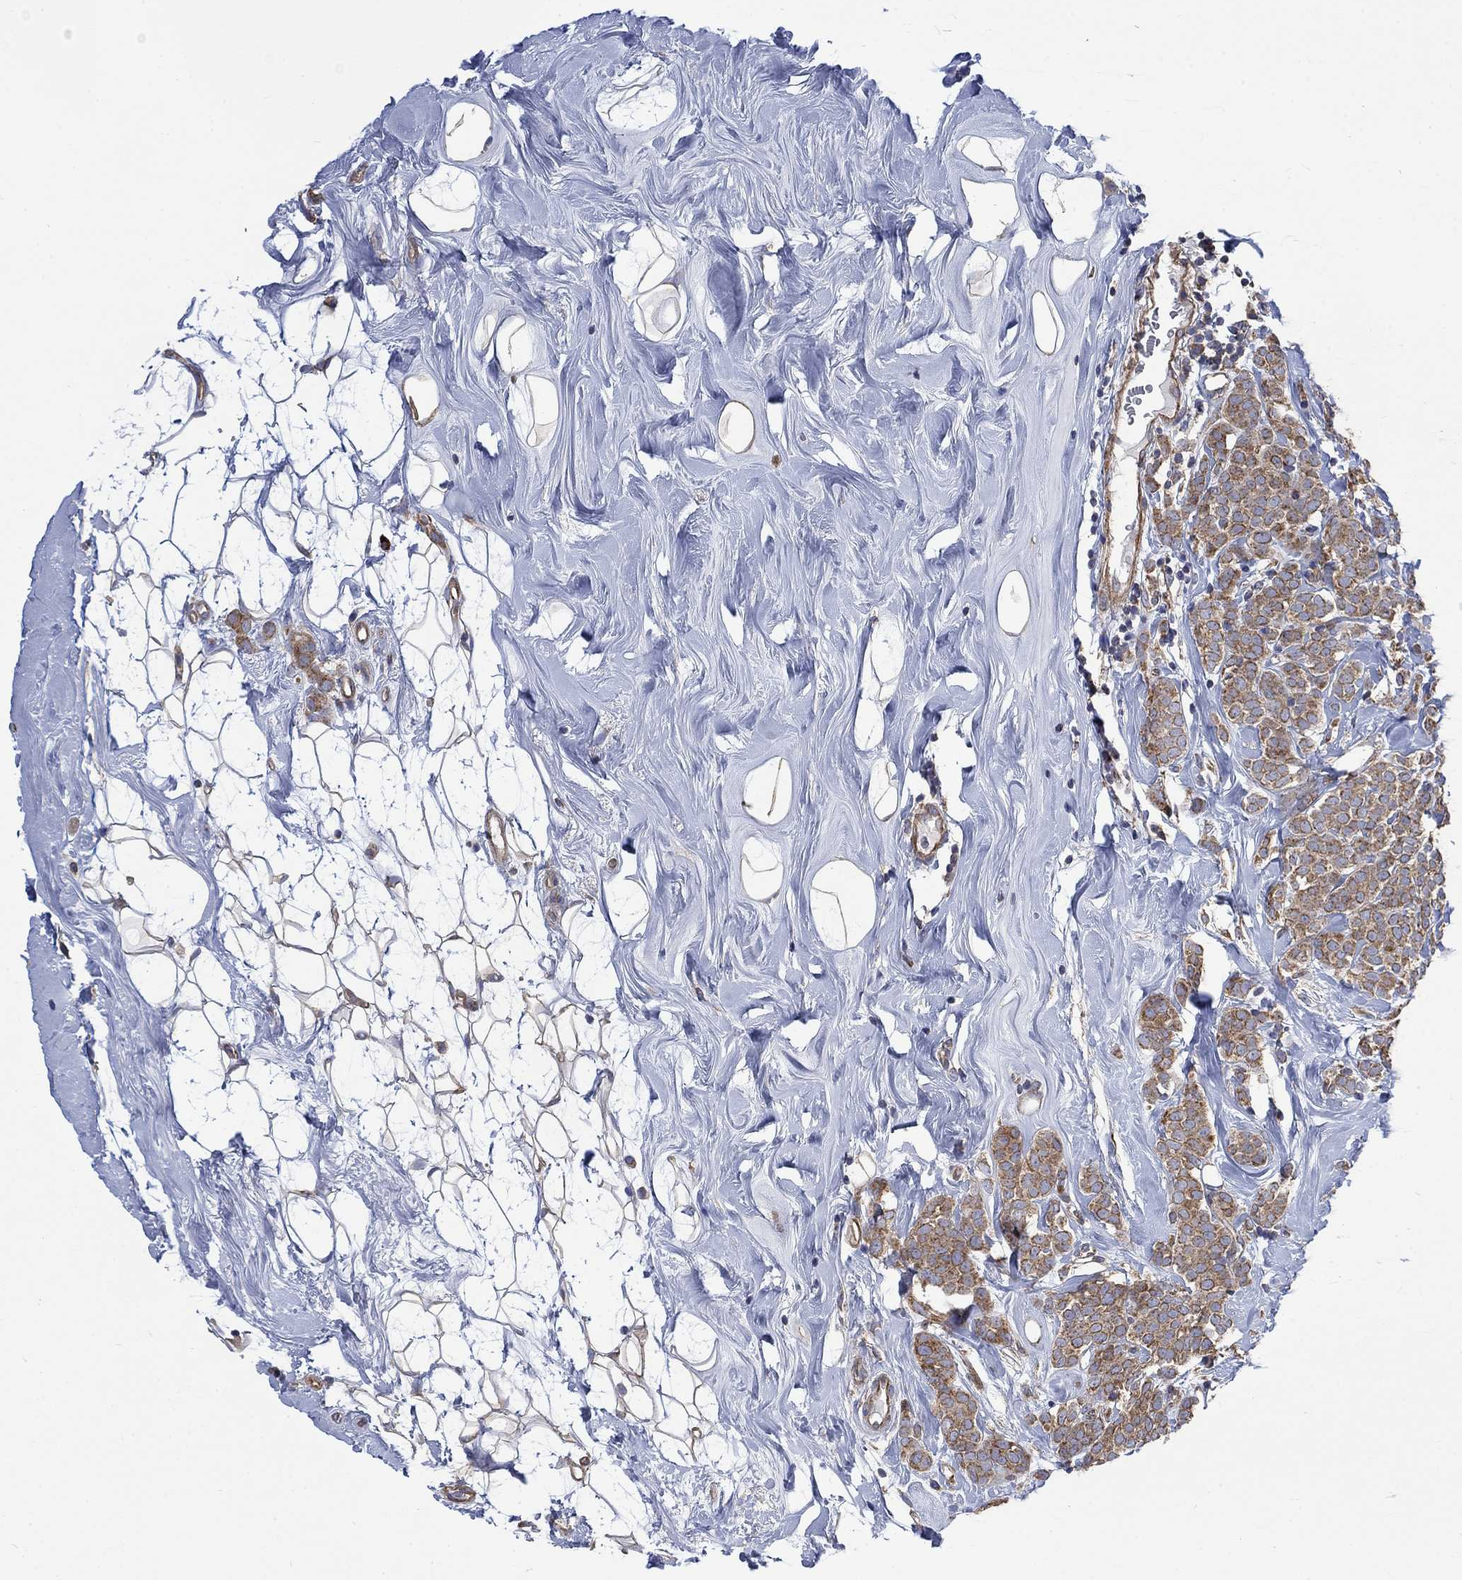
{"staining": {"intensity": "moderate", "quantity": "25%-75%", "location": "cytoplasmic/membranous"}, "tissue": "breast cancer", "cell_type": "Tumor cells", "image_type": "cancer", "snomed": [{"axis": "morphology", "description": "Lobular carcinoma"}, {"axis": "topography", "description": "Breast"}], "caption": "Breast lobular carcinoma stained for a protein reveals moderate cytoplasmic/membranous positivity in tumor cells.", "gene": "RPLP0", "patient": {"sex": "female", "age": 49}}